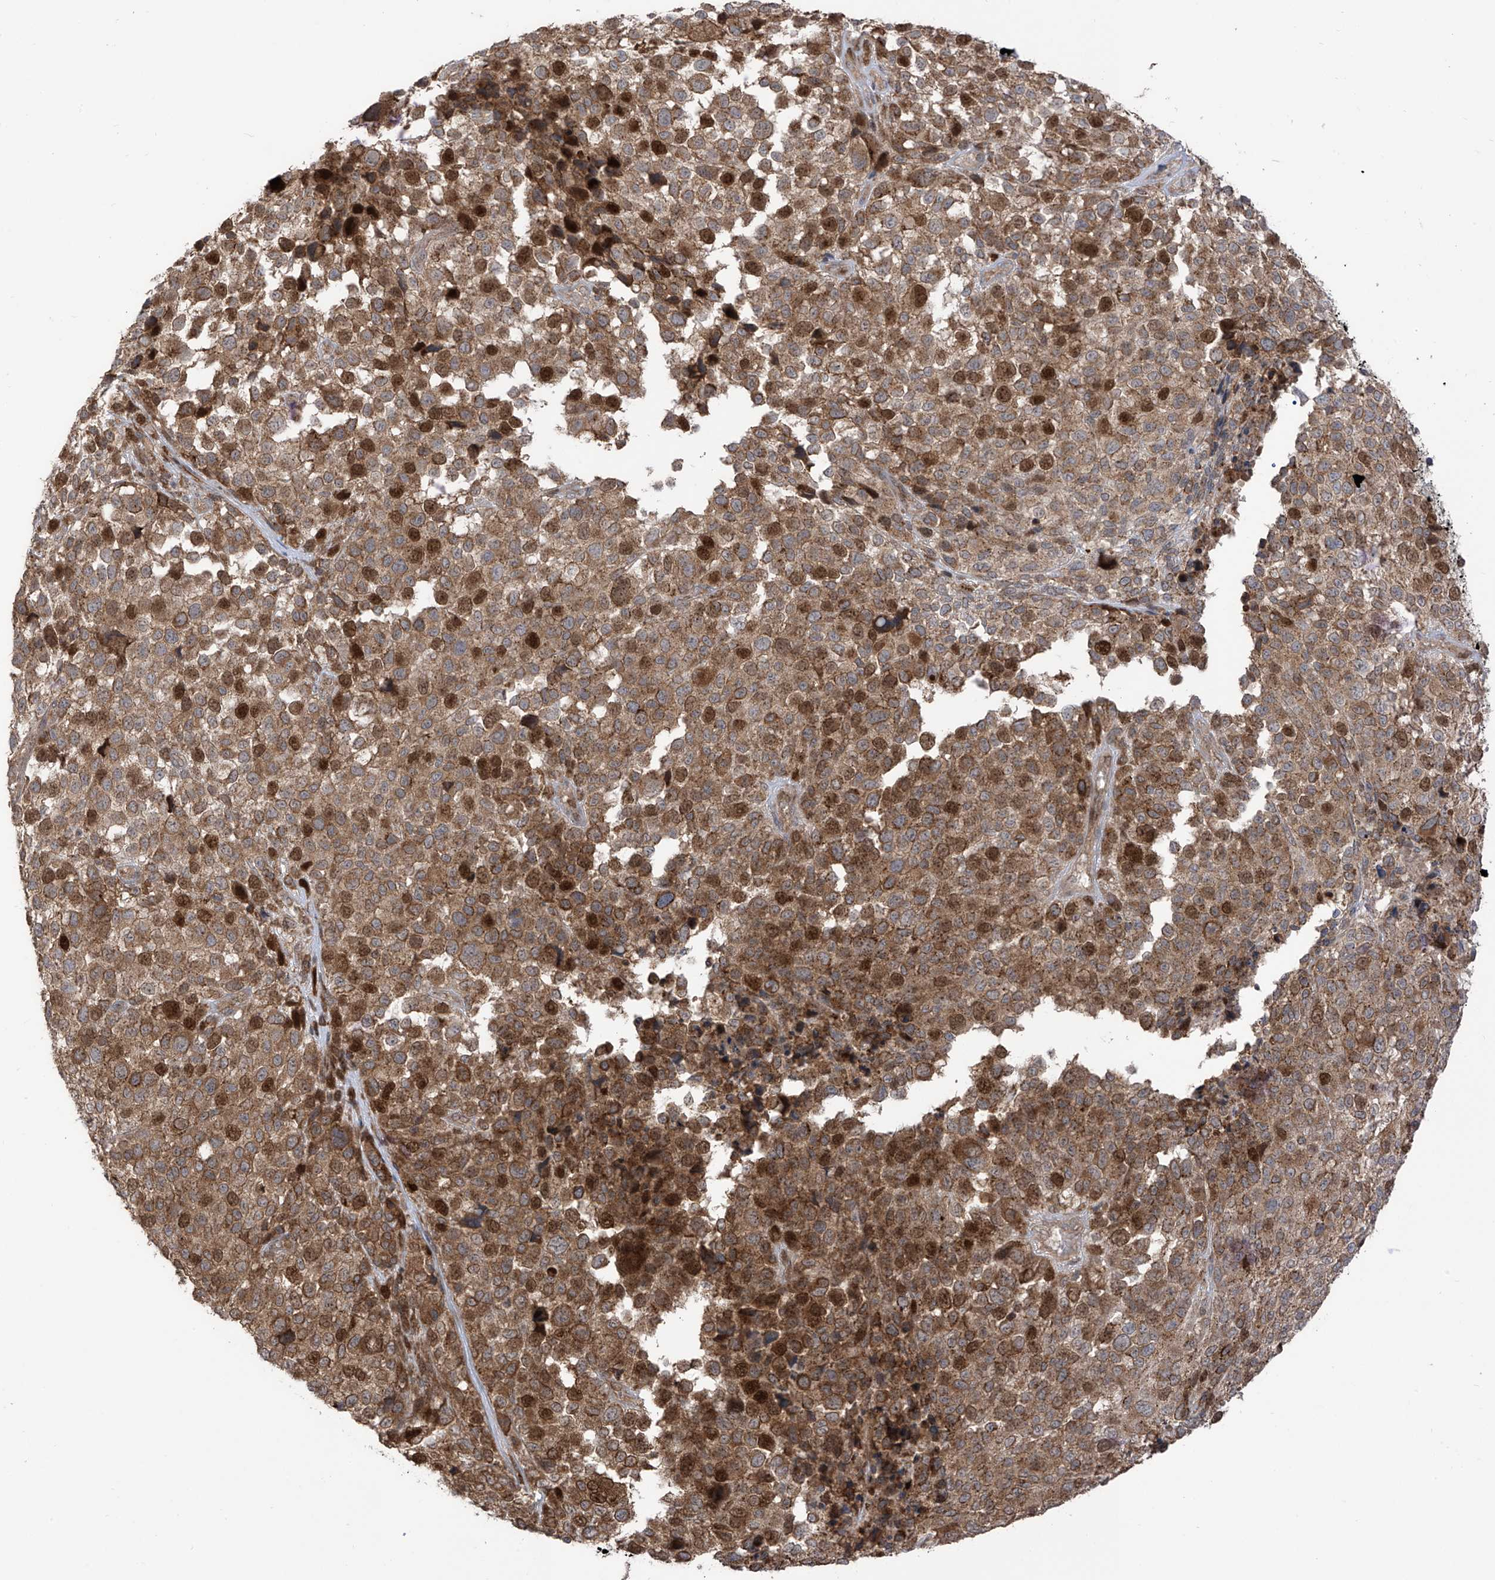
{"staining": {"intensity": "strong", "quantity": ">75%", "location": "cytoplasmic/membranous,nuclear"}, "tissue": "melanoma", "cell_type": "Tumor cells", "image_type": "cancer", "snomed": [{"axis": "morphology", "description": "Malignant melanoma, NOS"}, {"axis": "topography", "description": "Skin of trunk"}], "caption": "Melanoma tissue exhibits strong cytoplasmic/membranous and nuclear positivity in about >75% of tumor cells", "gene": "PDE11A", "patient": {"sex": "male", "age": 71}}